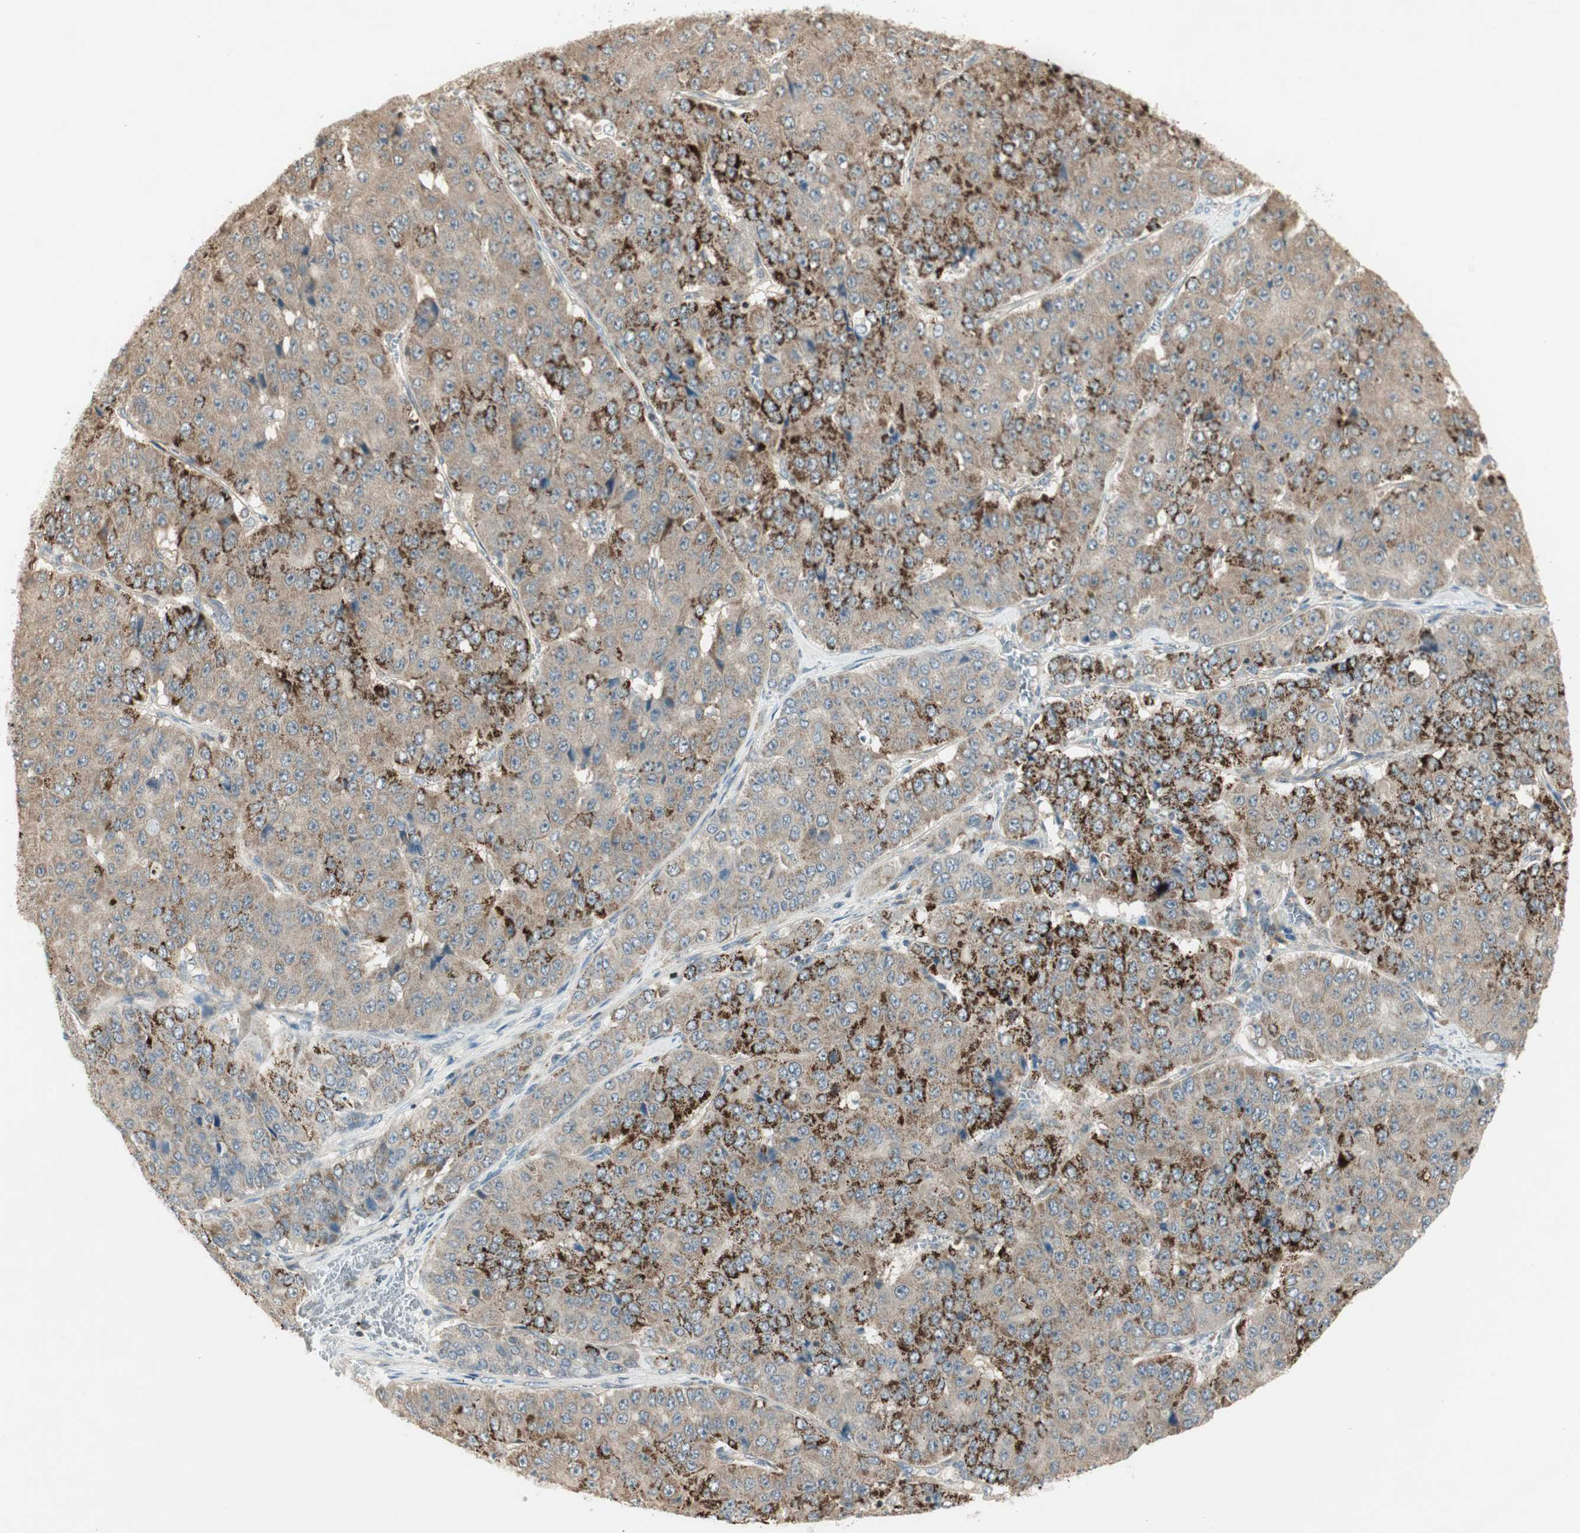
{"staining": {"intensity": "strong", "quantity": ">75%", "location": "cytoplasmic/membranous"}, "tissue": "pancreatic cancer", "cell_type": "Tumor cells", "image_type": "cancer", "snomed": [{"axis": "morphology", "description": "Adenocarcinoma, NOS"}, {"axis": "topography", "description": "Pancreas"}], "caption": "High-magnification brightfield microscopy of pancreatic adenocarcinoma stained with DAB (3,3'-diaminobenzidine) (brown) and counterstained with hematoxylin (blue). tumor cells exhibit strong cytoplasmic/membranous positivity is identified in approximately>75% of cells.", "gene": "USP2", "patient": {"sex": "male", "age": 50}}